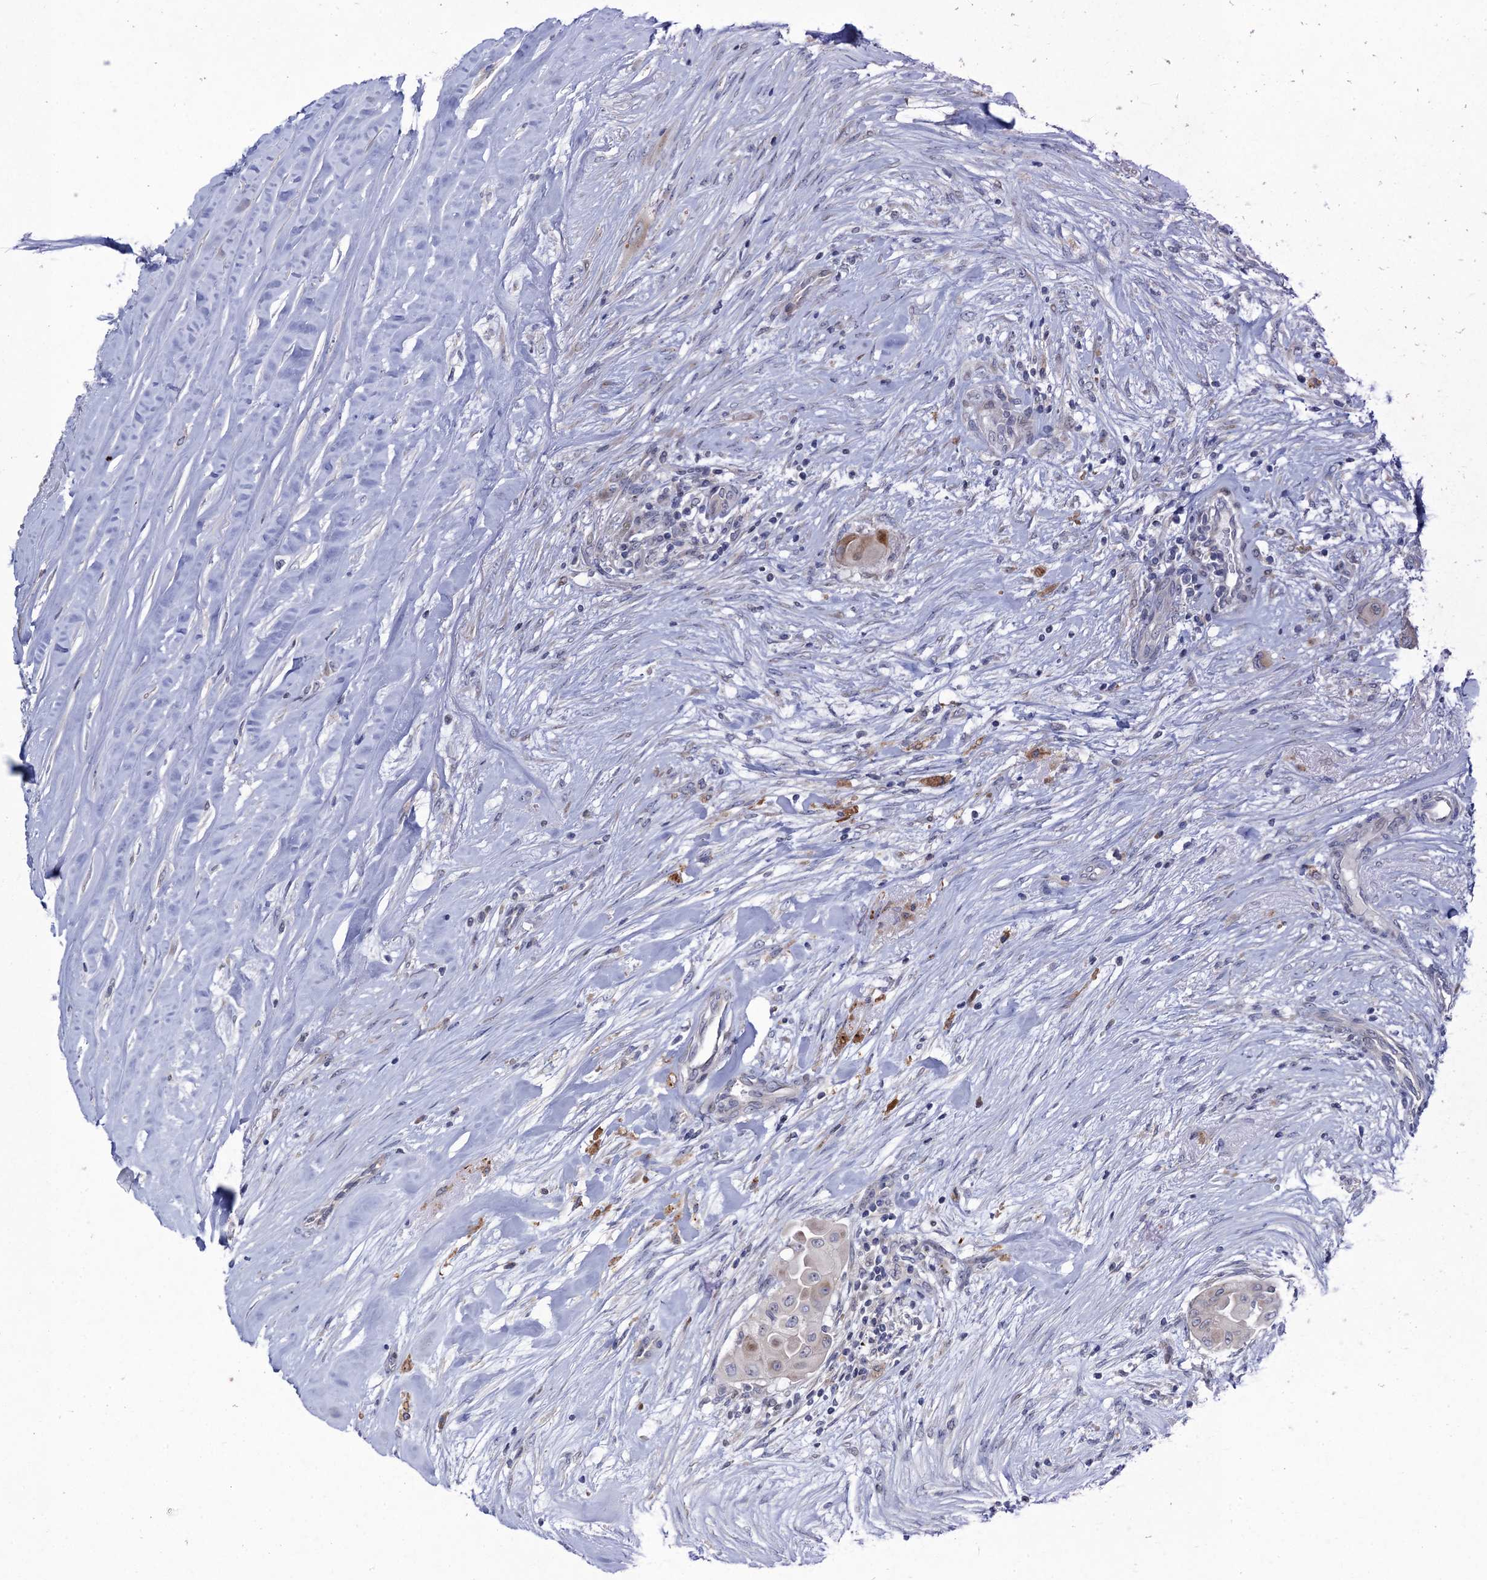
{"staining": {"intensity": "negative", "quantity": "none", "location": "none"}, "tissue": "thyroid cancer", "cell_type": "Tumor cells", "image_type": "cancer", "snomed": [{"axis": "morphology", "description": "Papillary adenocarcinoma, NOS"}, {"axis": "topography", "description": "Thyroid gland"}], "caption": "IHC histopathology image of neoplastic tissue: human thyroid cancer (papillary adenocarcinoma) stained with DAB reveals no significant protein staining in tumor cells. (Stains: DAB immunohistochemistry with hematoxylin counter stain, Microscopy: brightfield microscopy at high magnification).", "gene": "QPCTL", "patient": {"sex": "female", "age": 59}}